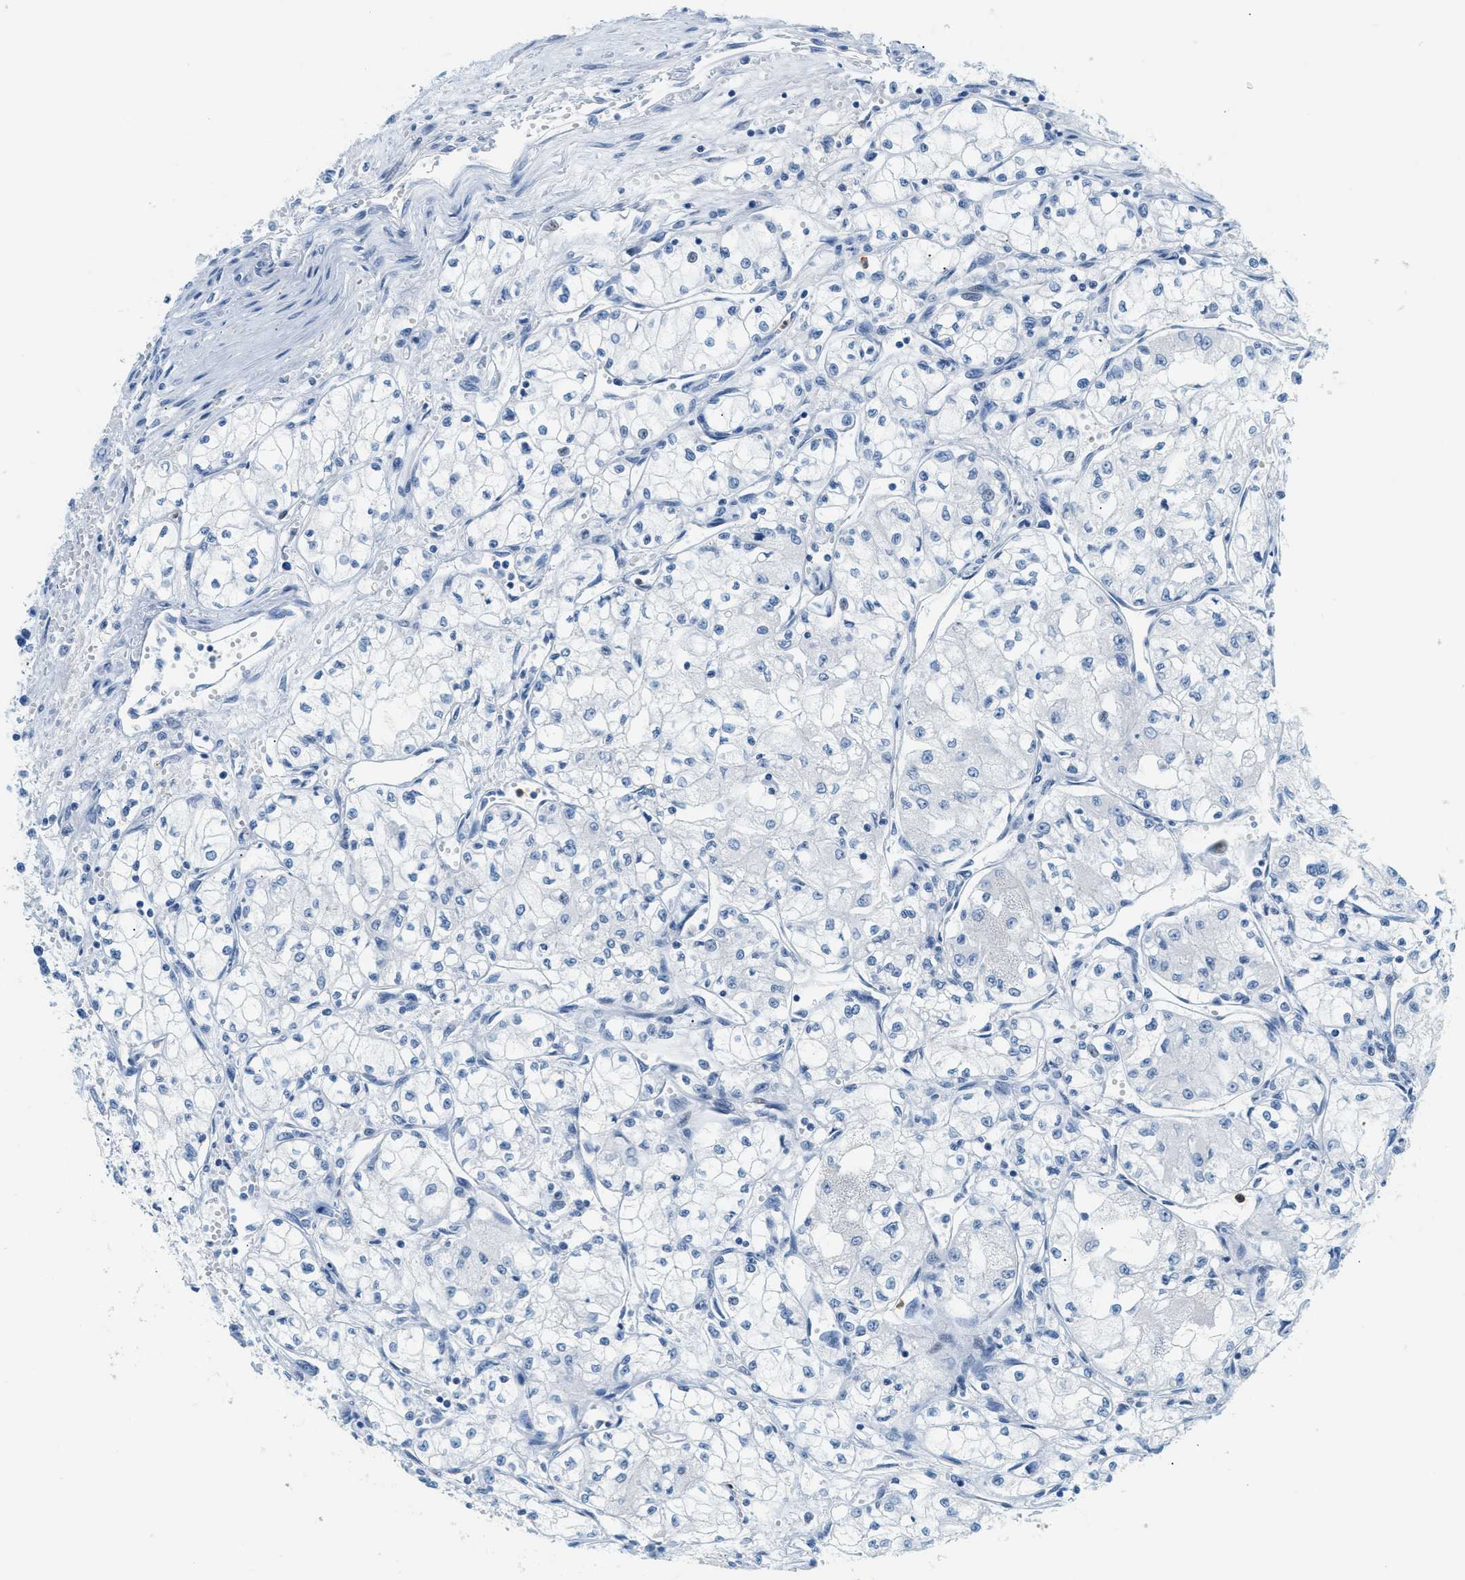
{"staining": {"intensity": "negative", "quantity": "none", "location": "none"}, "tissue": "renal cancer", "cell_type": "Tumor cells", "image_type": "cancer", "snomed": [{"axis": "morphology", "description": "Normal tissue, NOS"}, {"axis": "morphology", "description": "Adenocarcinoma, NOS"}, {"axis": "topography", "description": "Kidney"}], "caption": "There is no significant expression in tumor cells of adenocarcinoma (renal).", "gene": "LCN2", "patient": {"sex": "male", "age": 59}}